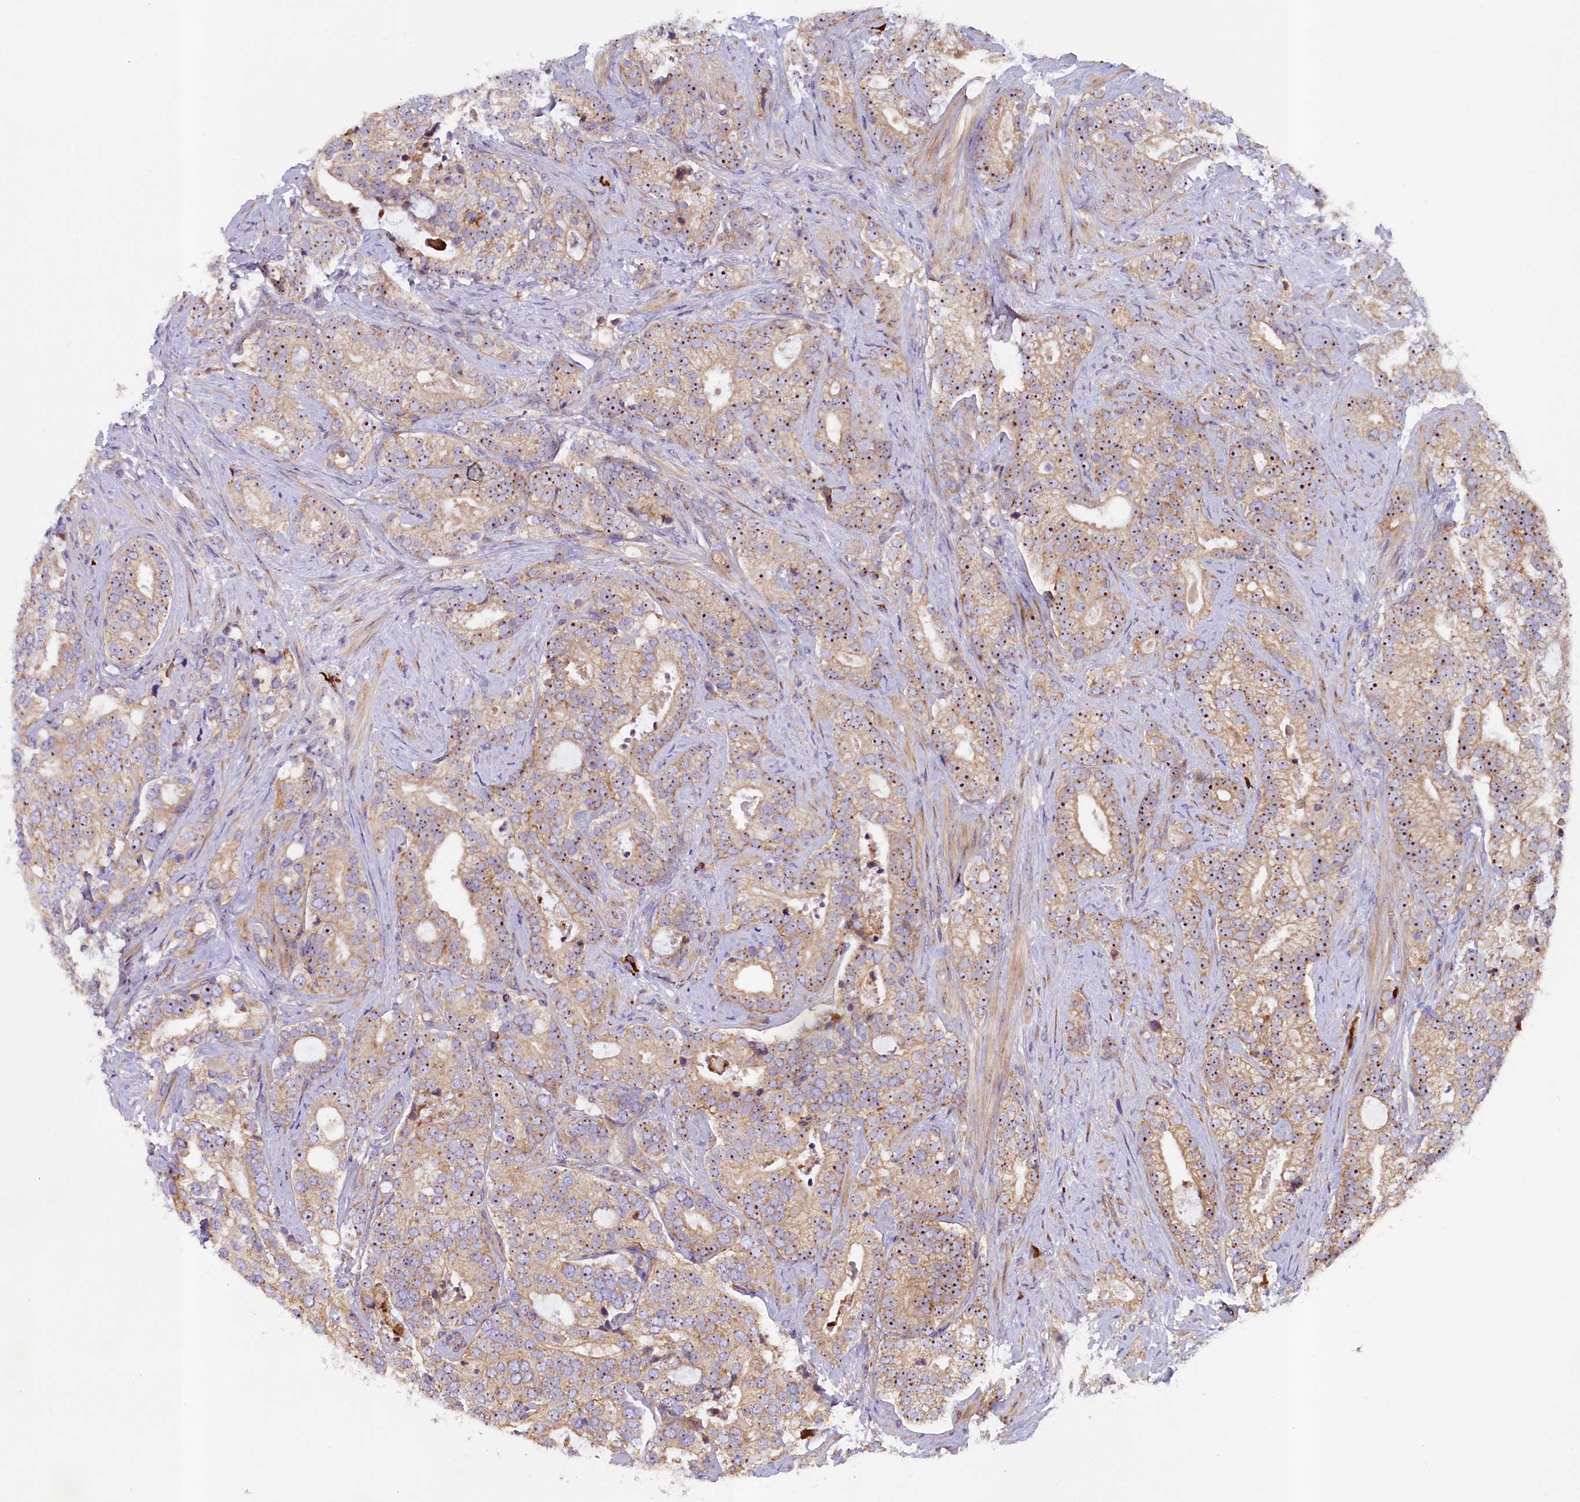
{"staining": {"intensity": "moderate", "quantity": ">75%", "location": "cytoplasmic/membranous,nuclear"}, "tissue": "prostate cancer", "cell_type": "Tumor cells", "image_type": "cancer", "snomed": [{"axis": "morphology", "description": "Adenocarcinoma, High grade"}, {"axis": "topography", "description": "Prostate and seminal vesicle, NOS"}], "caption": "A brown stain labels moderate cytoplasmic/membranous and nuclear expression of a protein in prostate cancer tumor cells.", "gene": "FRY", "patient": {"sex": "male", "age": 67}}